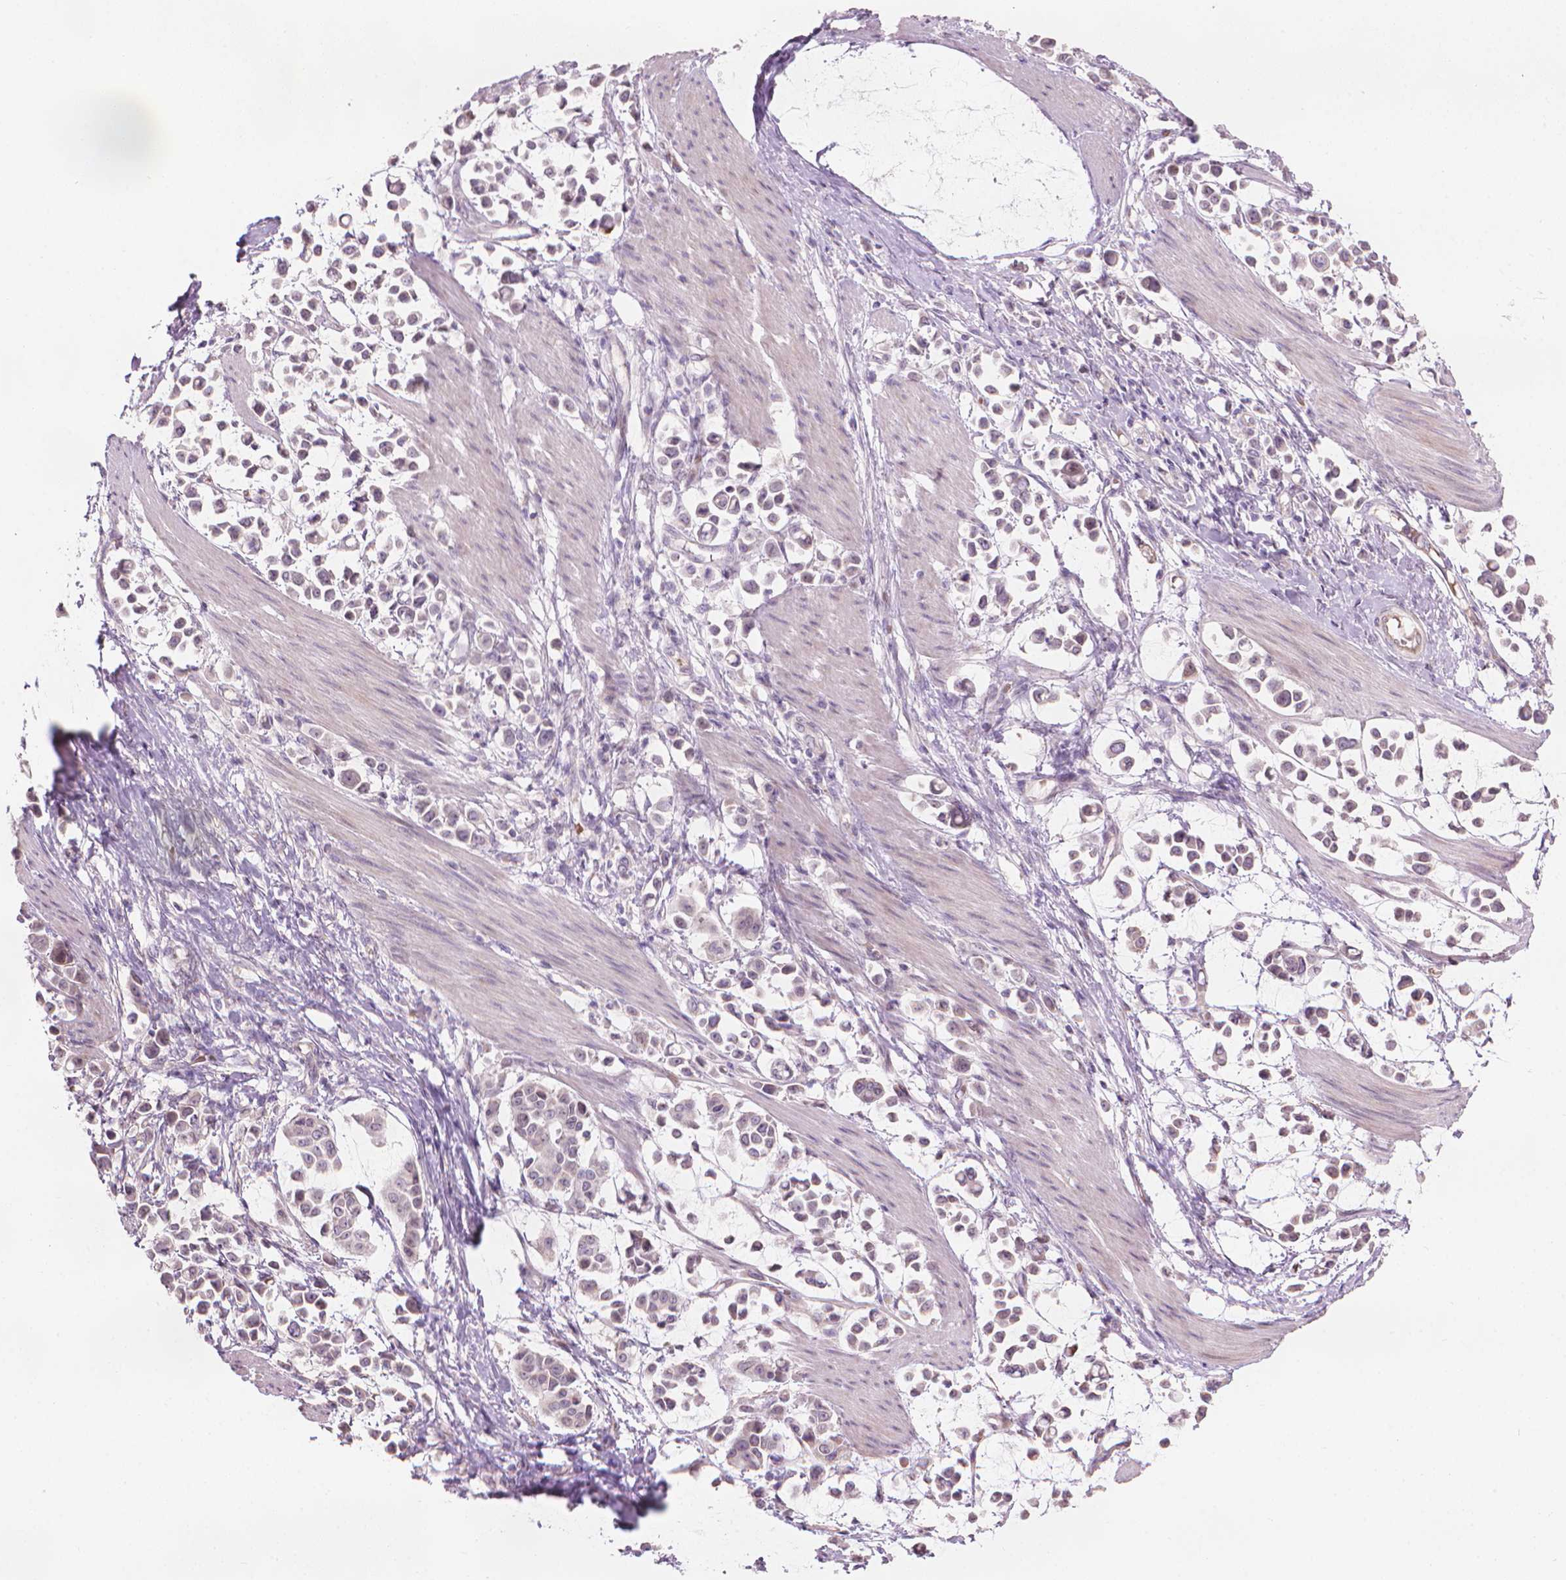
{"staining": {"intensity": "negative", "quantity": "none", "location": "none"}, "tissue": "stomach cancer", "cell_type": "Tumor cells", "image_type": "cancer", "snomed": [{"axis": "morphology", "description": "Adenocarcinoma, NOS"}, {"axis": "topography", "description": "Stomach"}], "caption": "IHC image of neoplastic tissue: human adenocarcinoma (stomach) stained with DAB (3,3'-diaminobenzidine) shows no significant protein positivity in tumor cells.", "gene": "IFFO1", "patient": {"sex": "male", "age": 82}}